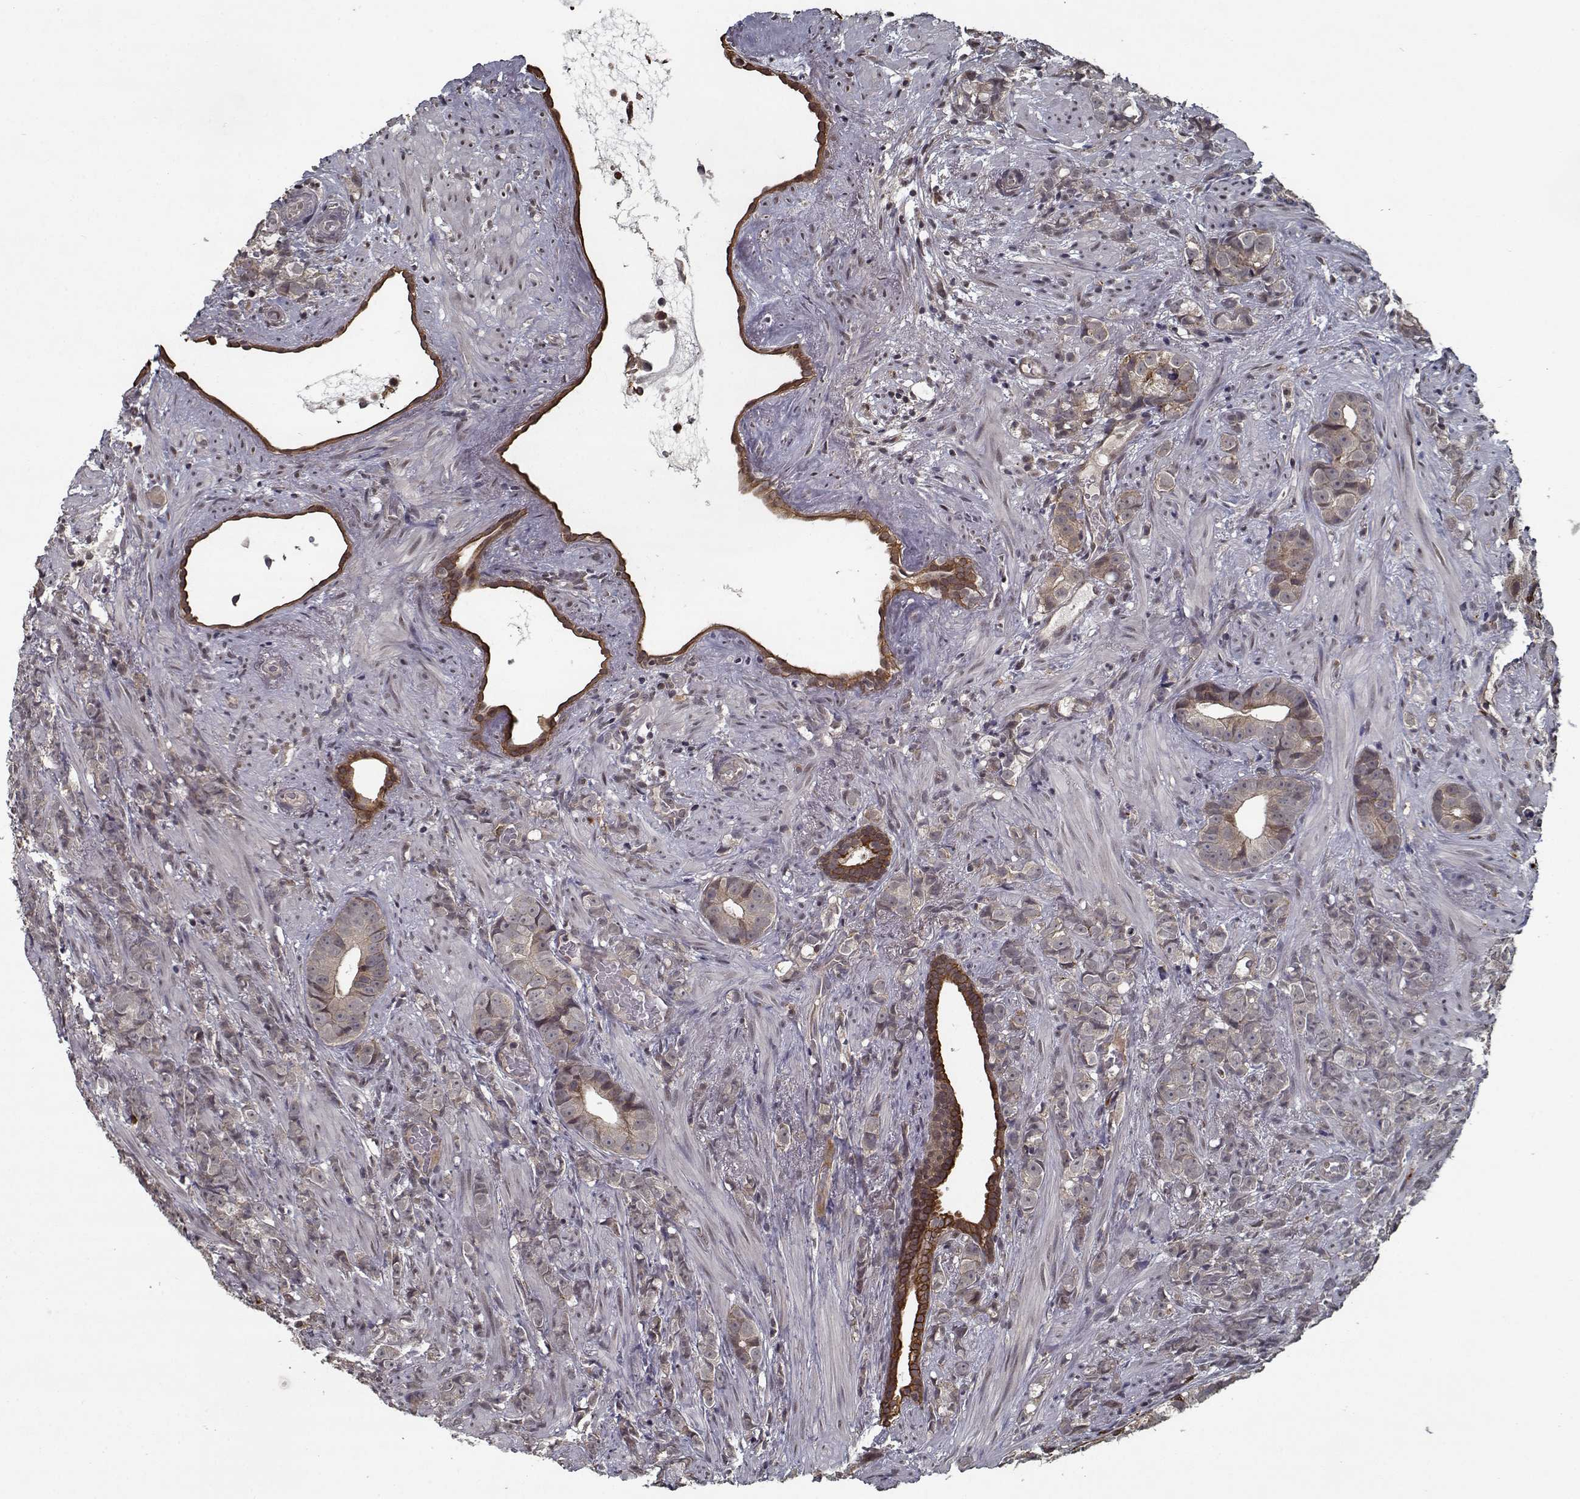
{"staining": {"intensity": "weak", "quantity": "<25%", "location": "cytoplasmic/membranous"}, "tissue": "prostate cancer", "cell_type": "Tumor cells", "image_type": "cancer", "snomed": [{"axis": "morphology", "description": "Adenocarcinoma, High grade"}, {"axis": "topography", "description": "Prostate"}], "caption": "Image shows no protein positivity in tumor cells of prostate cancer tissue.", "gene": "NLK", "patient": {"sex": "male", "age": 81}}